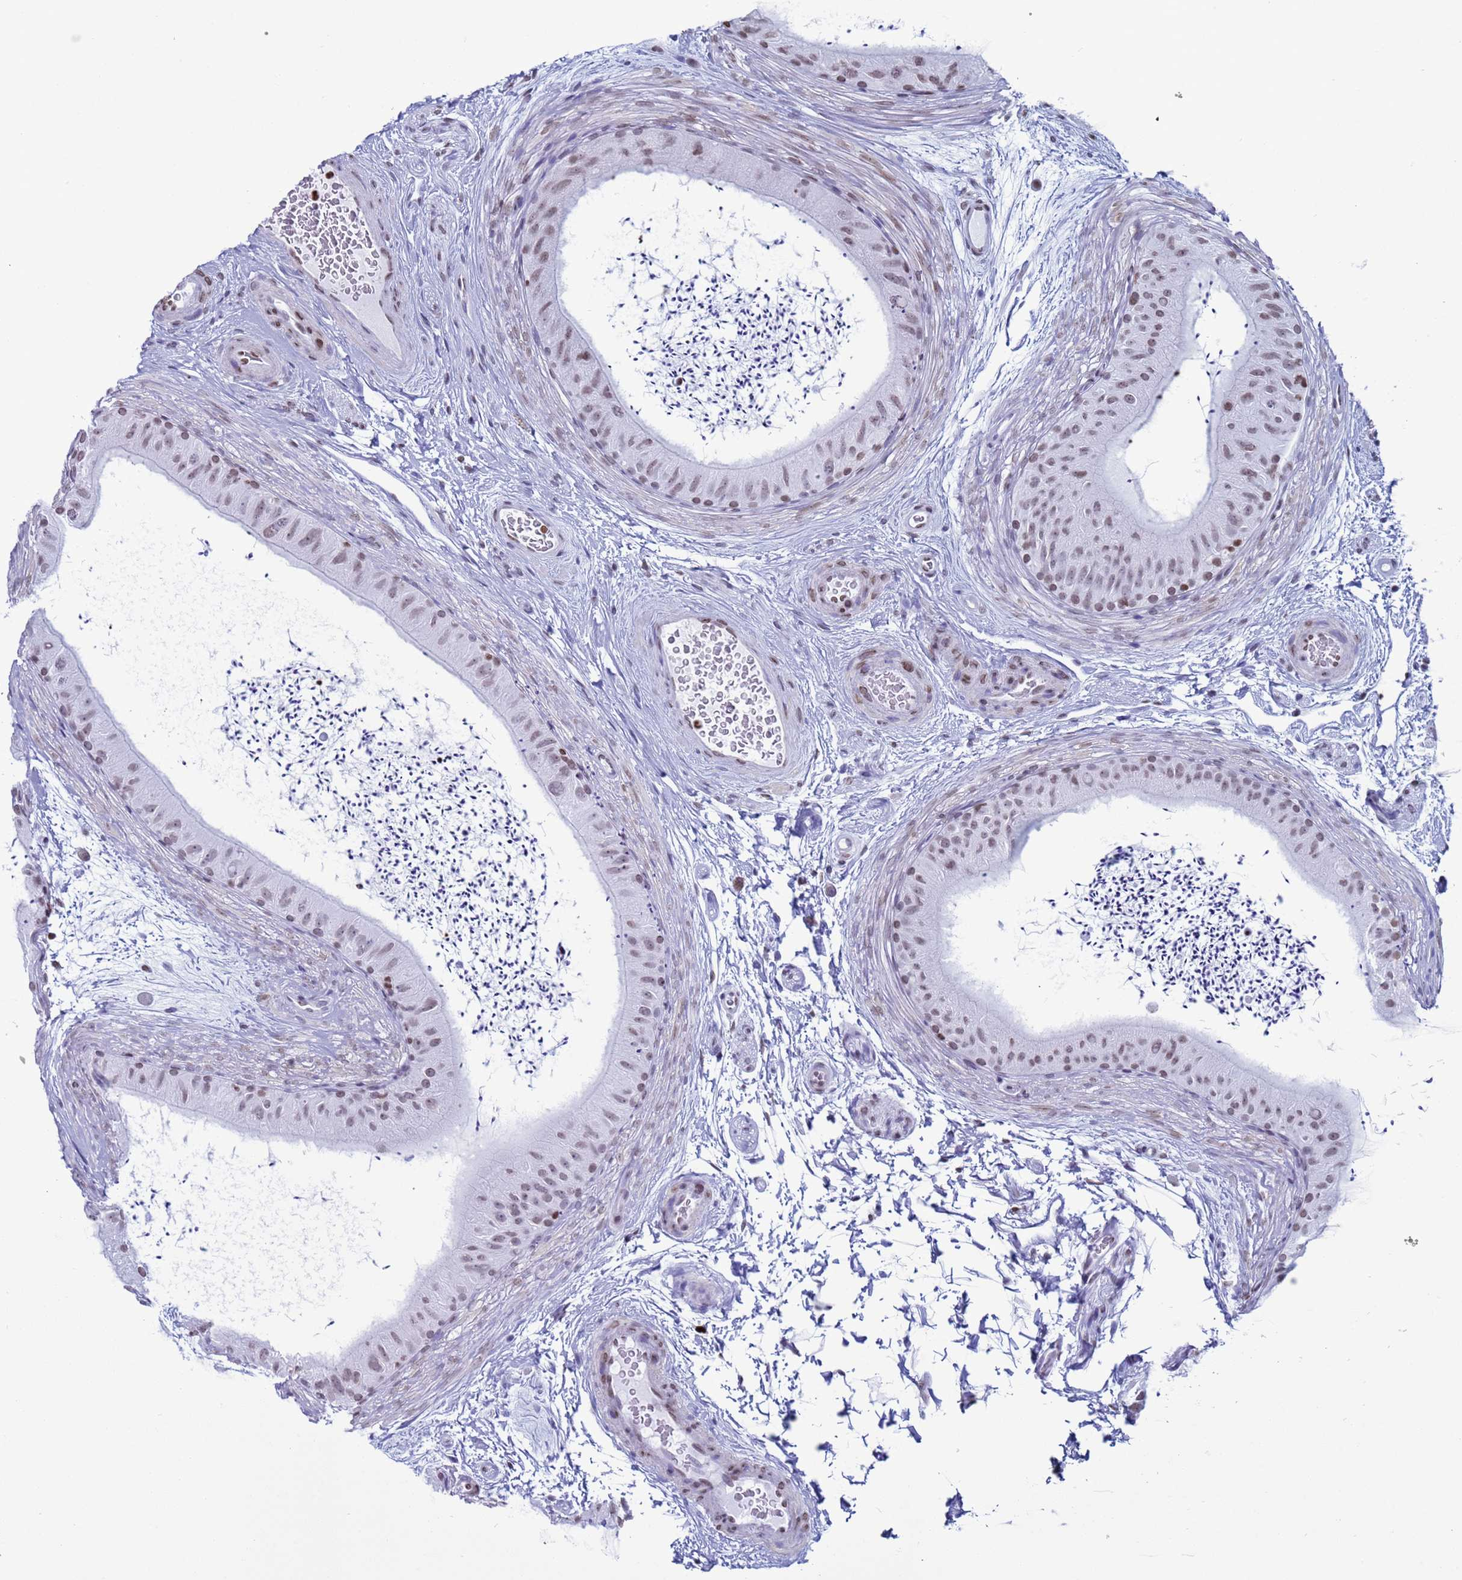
{"staining": {"intensity": "weak", "quantity": "25%-75%", "location": "nuclear"}, "tissue": "epididymis", "cell_type": "Glandular cells", "image_type": "normal", "snomed": [{"axis": "morphology", "description": "Normal tissue, NOS"}, {"axis": "topography", "description": "Epididymis"}], "caption": "A photomicrograph of human epididymis stained for a protein demonstrates weak nuclear brown staining in glandular cells.", "gene": "H4C11", "patient": {"sex": "male", "age": 50}}